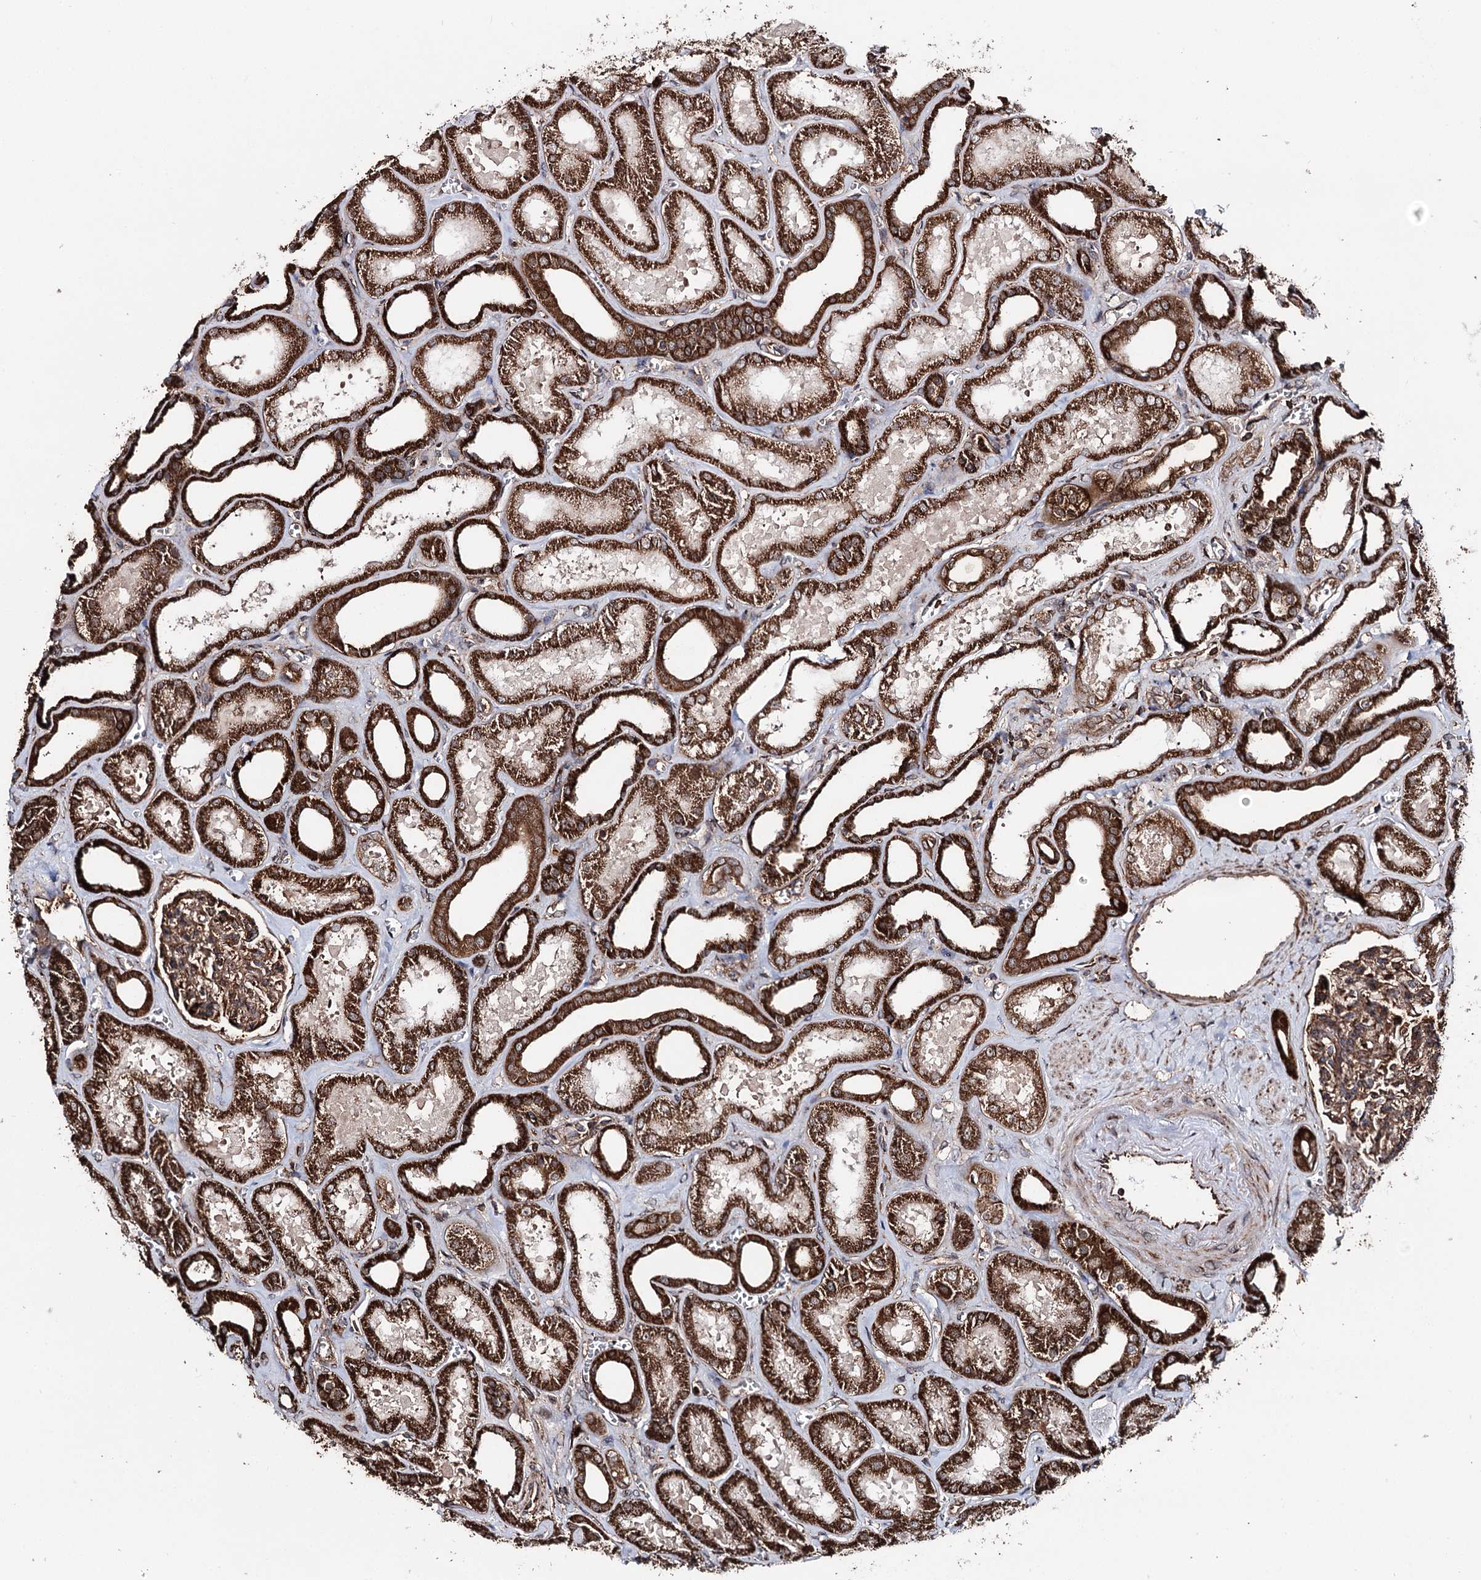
{"staining": {"intensity": "moderate", "quantity": ">75%", "location": "cytoplasmic/membranous"}, "tissue": "kidney", "cell_type": "Cells in glomeruli", "image_type": "normal", "snomed": [{"axis": "morphology", "description": "Normal tissue, NOS"}, {"axis": "morphology", "description": "Adenocarcinoma, NOS"}, {"axis": "topography", "description": "Kidney"}], "caption": "Protein staining of normal kidney reveals moderate cytoplasmic/membranous expression in approximately >75% of cells in glomeruli.", "gene": "FGFR1OP2", "patient": {"sex": "female", "age": 68}}